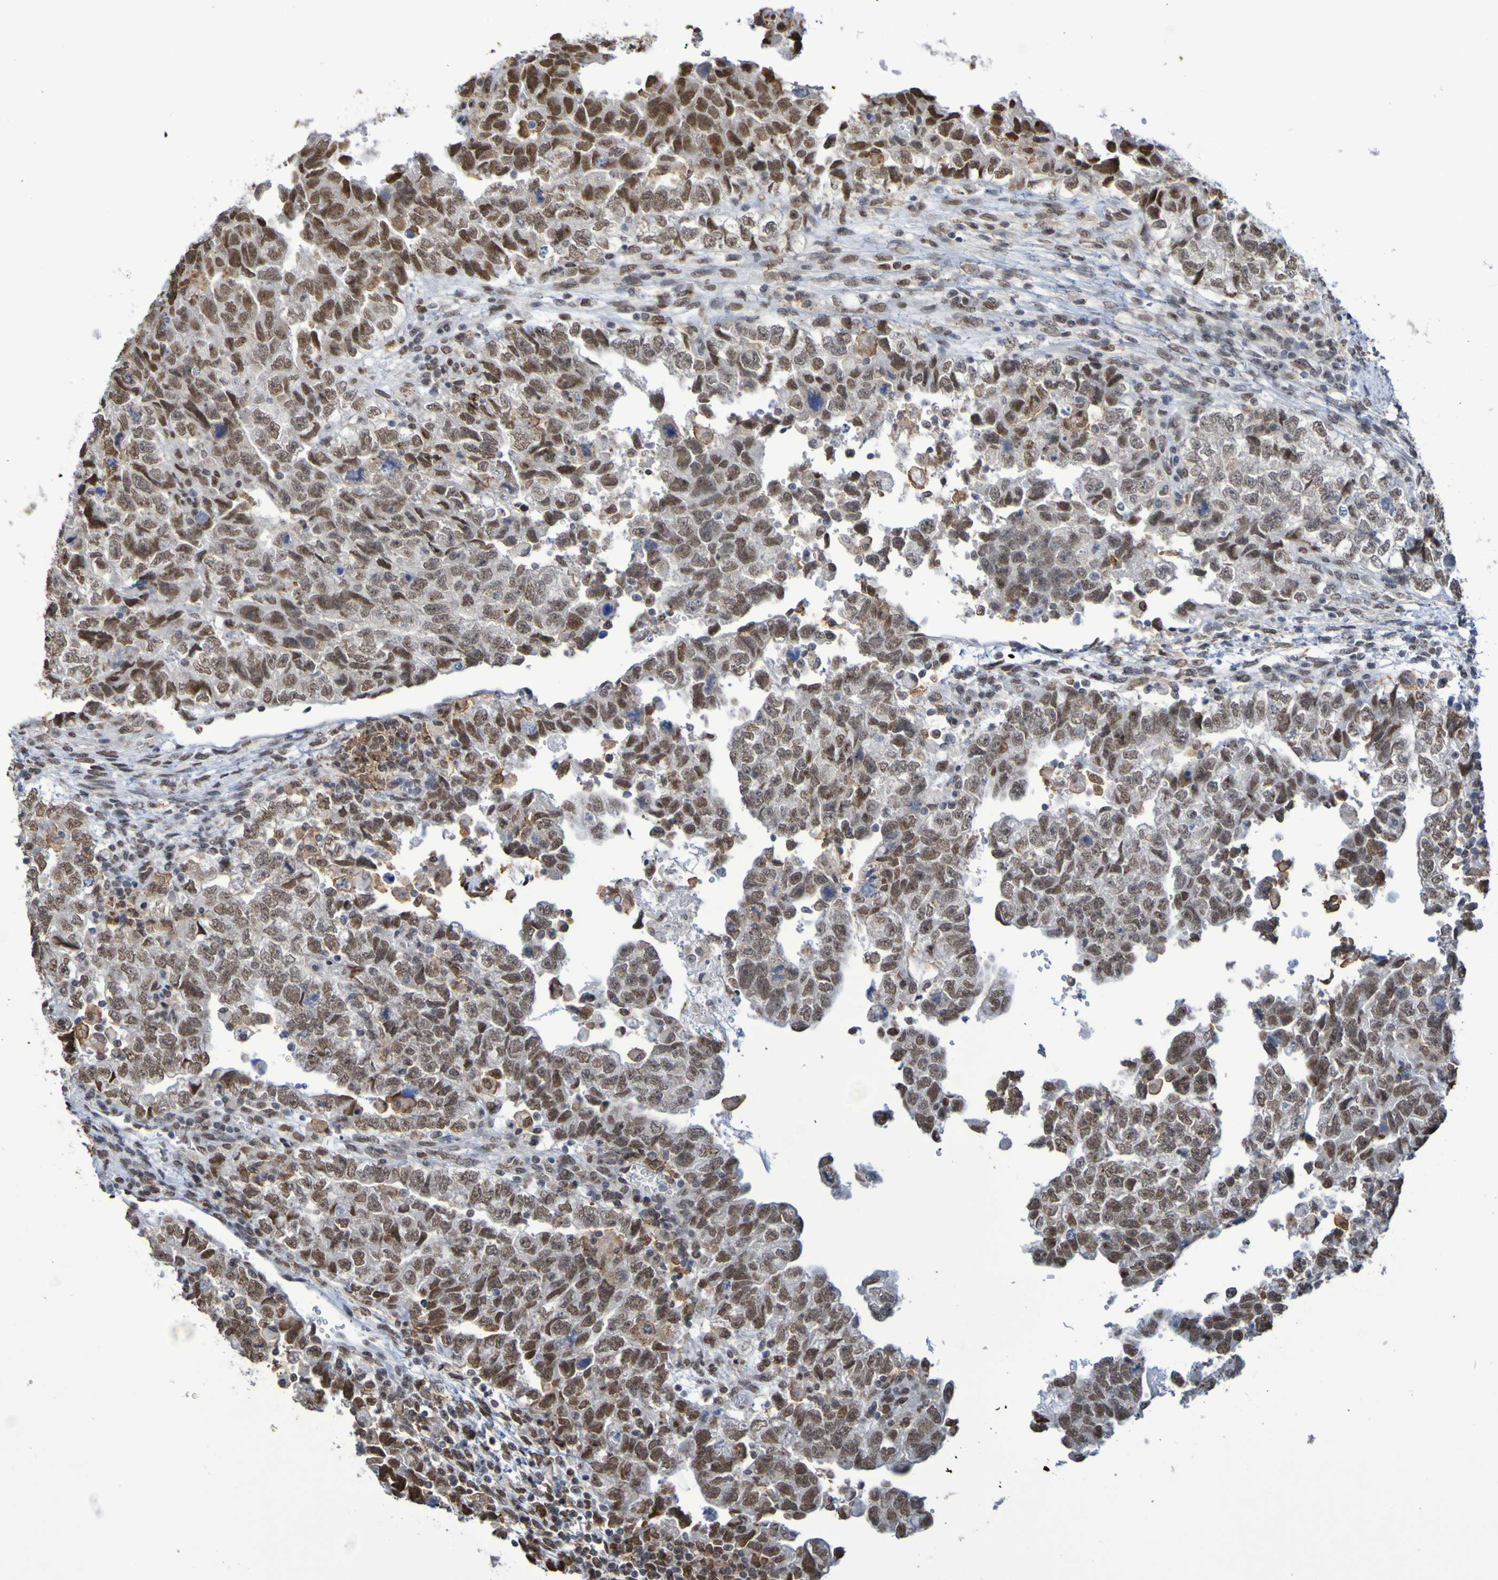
{"staining": {"intensity": "strong", "quantity": ">75%", "location": "nuclear"}, "tissue": "testis cancer", "cell_type": "Tumor cells", "image_type": "cancer", "snomed": [{"axis": "morphology", "description": "Carcinoma, Embryonal, NOS"}, {"axis": "topography", "description": "Testis"}], "caption": "A brown stain labels strong nuclear expression of a protein in embryonal carcinoma (testis) tumor cells.", "gene": "MRTFB", "patient": {"sex": "male", "age": 36}}